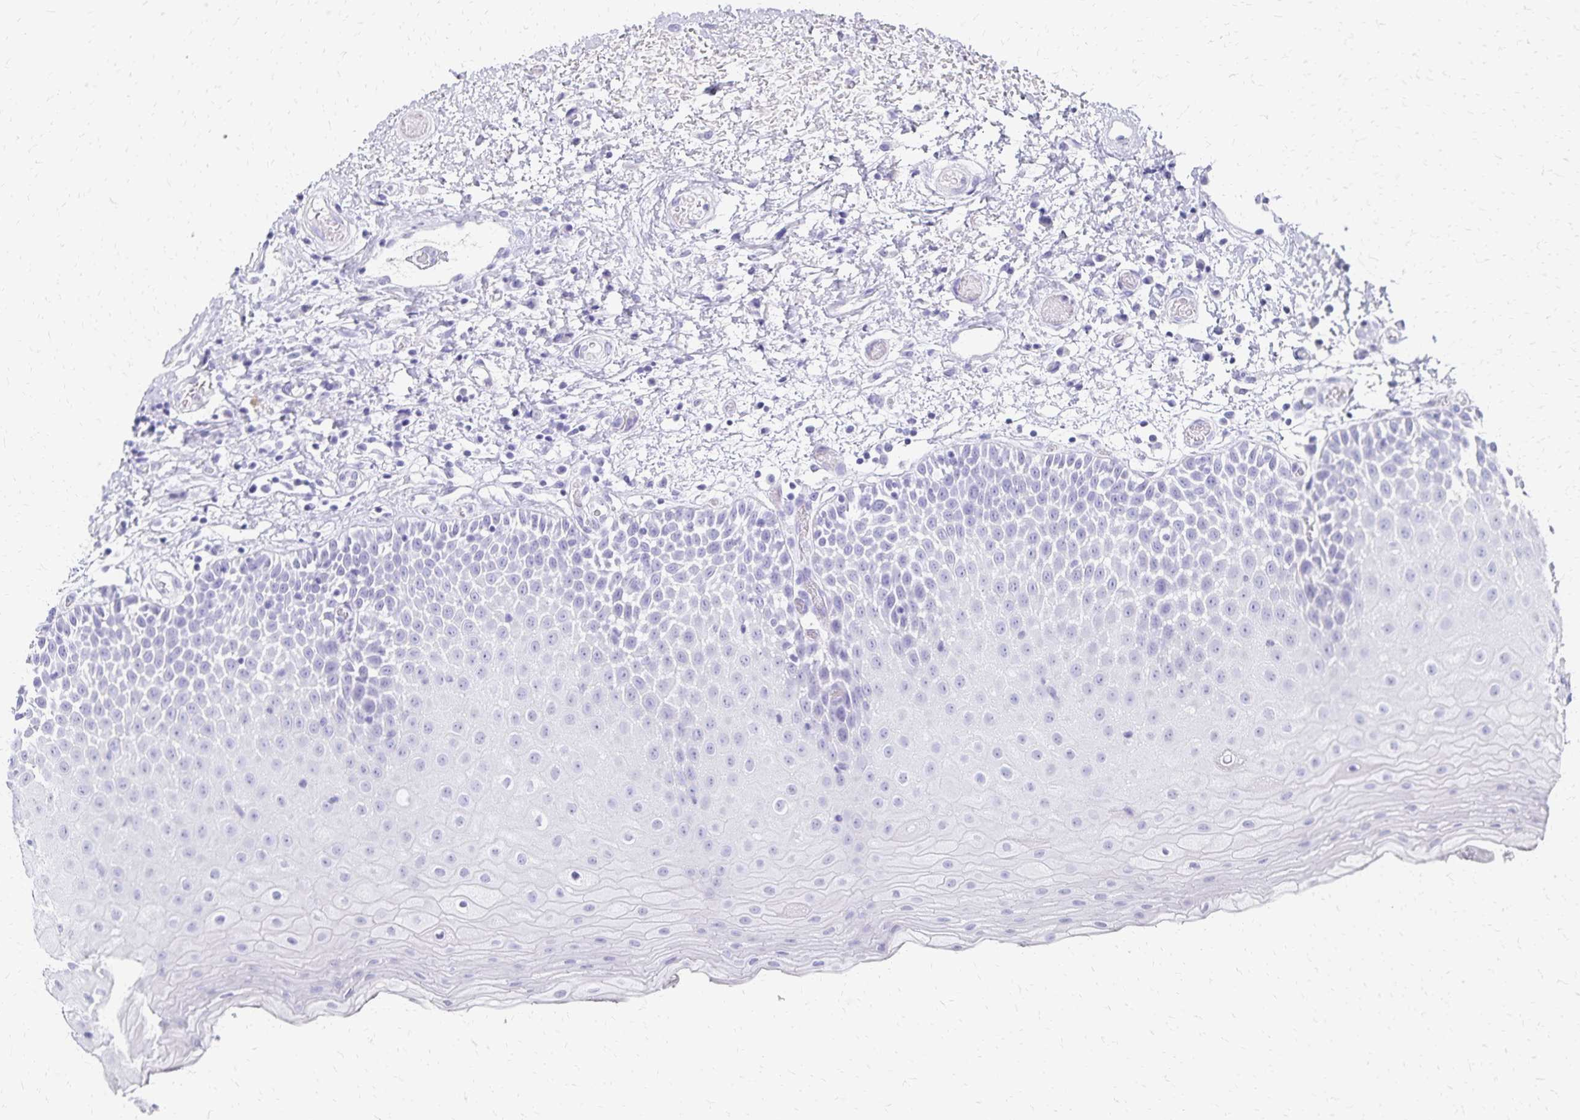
{"staining": {"intensity": "negative", "quantity": "none", "location": "none"}, "tissue": "oral mucosa", "cell_type": "Squamous epithelial cells", "image_type": "normal", "snomed": [{"axis": "morphology", "description": "Normal tissue, NOS"}, {"axis": "topography", "description": "Oral tissue"}], "caption": "Image shows no significant protein expression in squamous epithelial cells of unremarkable oral mucosa. Nuclei are stained in blue.", "gene": "GIP", "patient": {"sex": "female", "age": 82}}